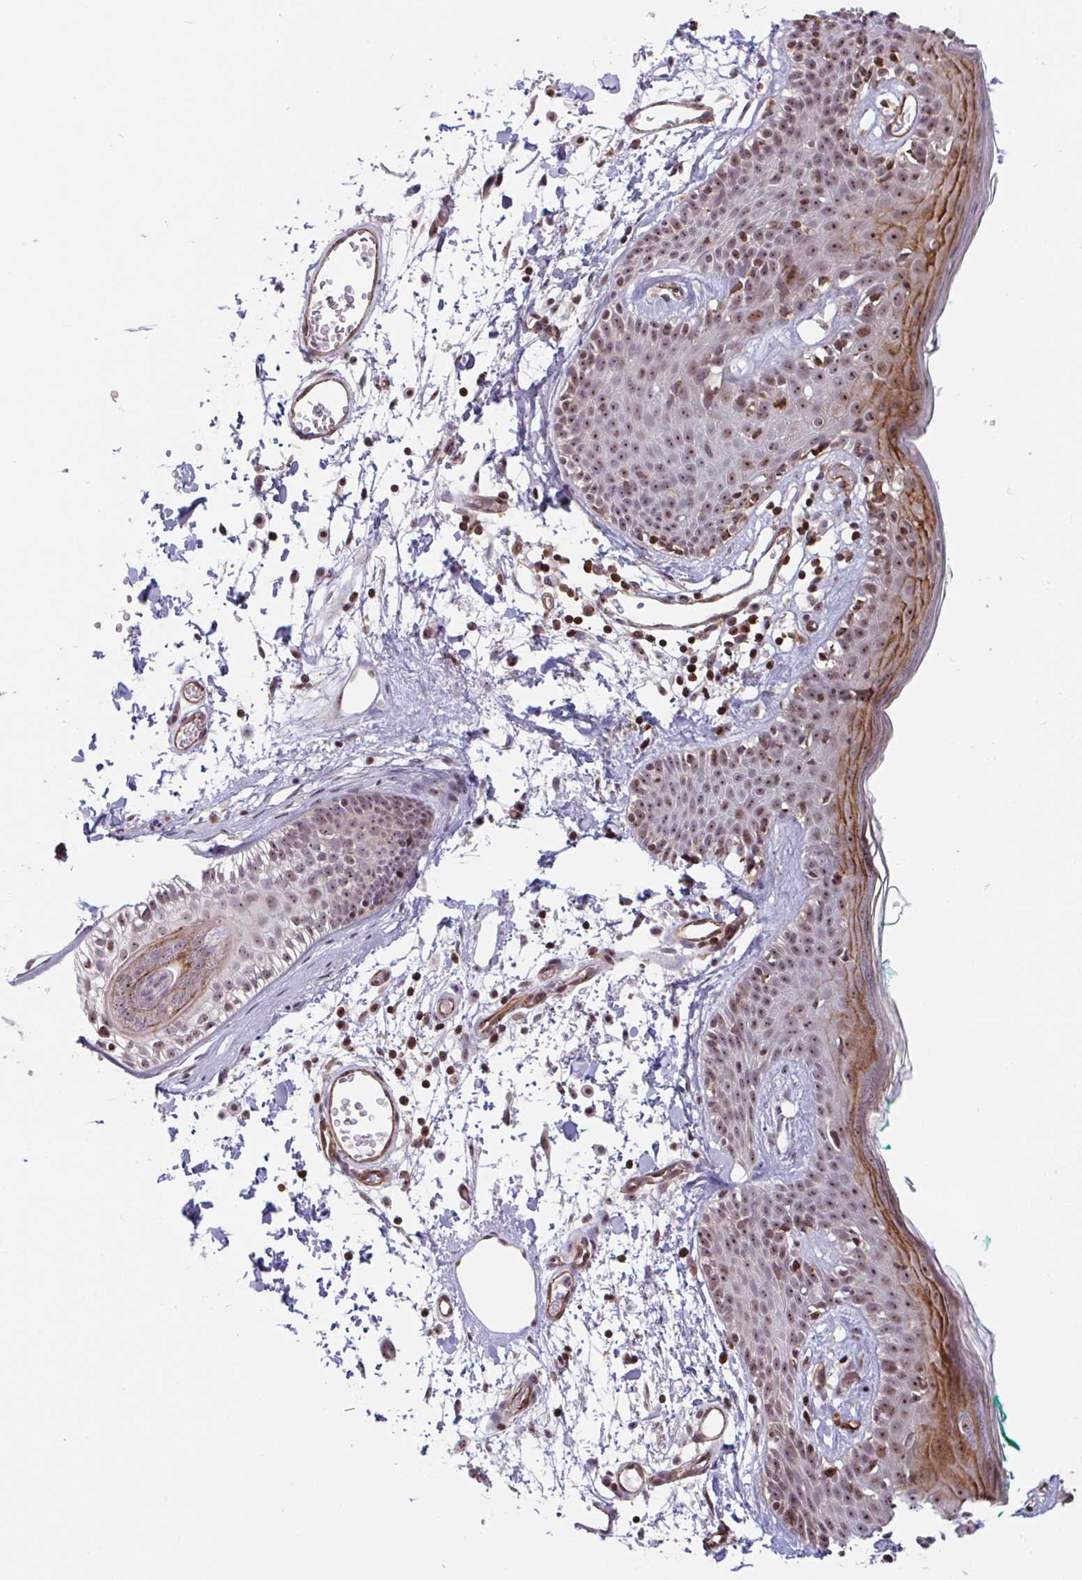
{"staining": {"intensity": "moderate", "quantity": "25%-75%", "location": "nuclear"}, "tissue": "skin", "cell_type": "Fibroblasts", "image_type": "normal", "snomed": [{"axis": "morphology", "description": "Normal tissue, NOS"}, {"axis": "topography", "description": "Skin"}], "caption": "Immunohistochemical staining of benign human skin reveals medium levels of moderate nuclear positivity in approximately 25%-75% of fibroblasts. Using DAB (brown) and hematoxylin (blue) stains, captured at high magnification using brightfield microscopy.", "gene": "ZNF689", "patient": {"sex": "male", "age": 79}}